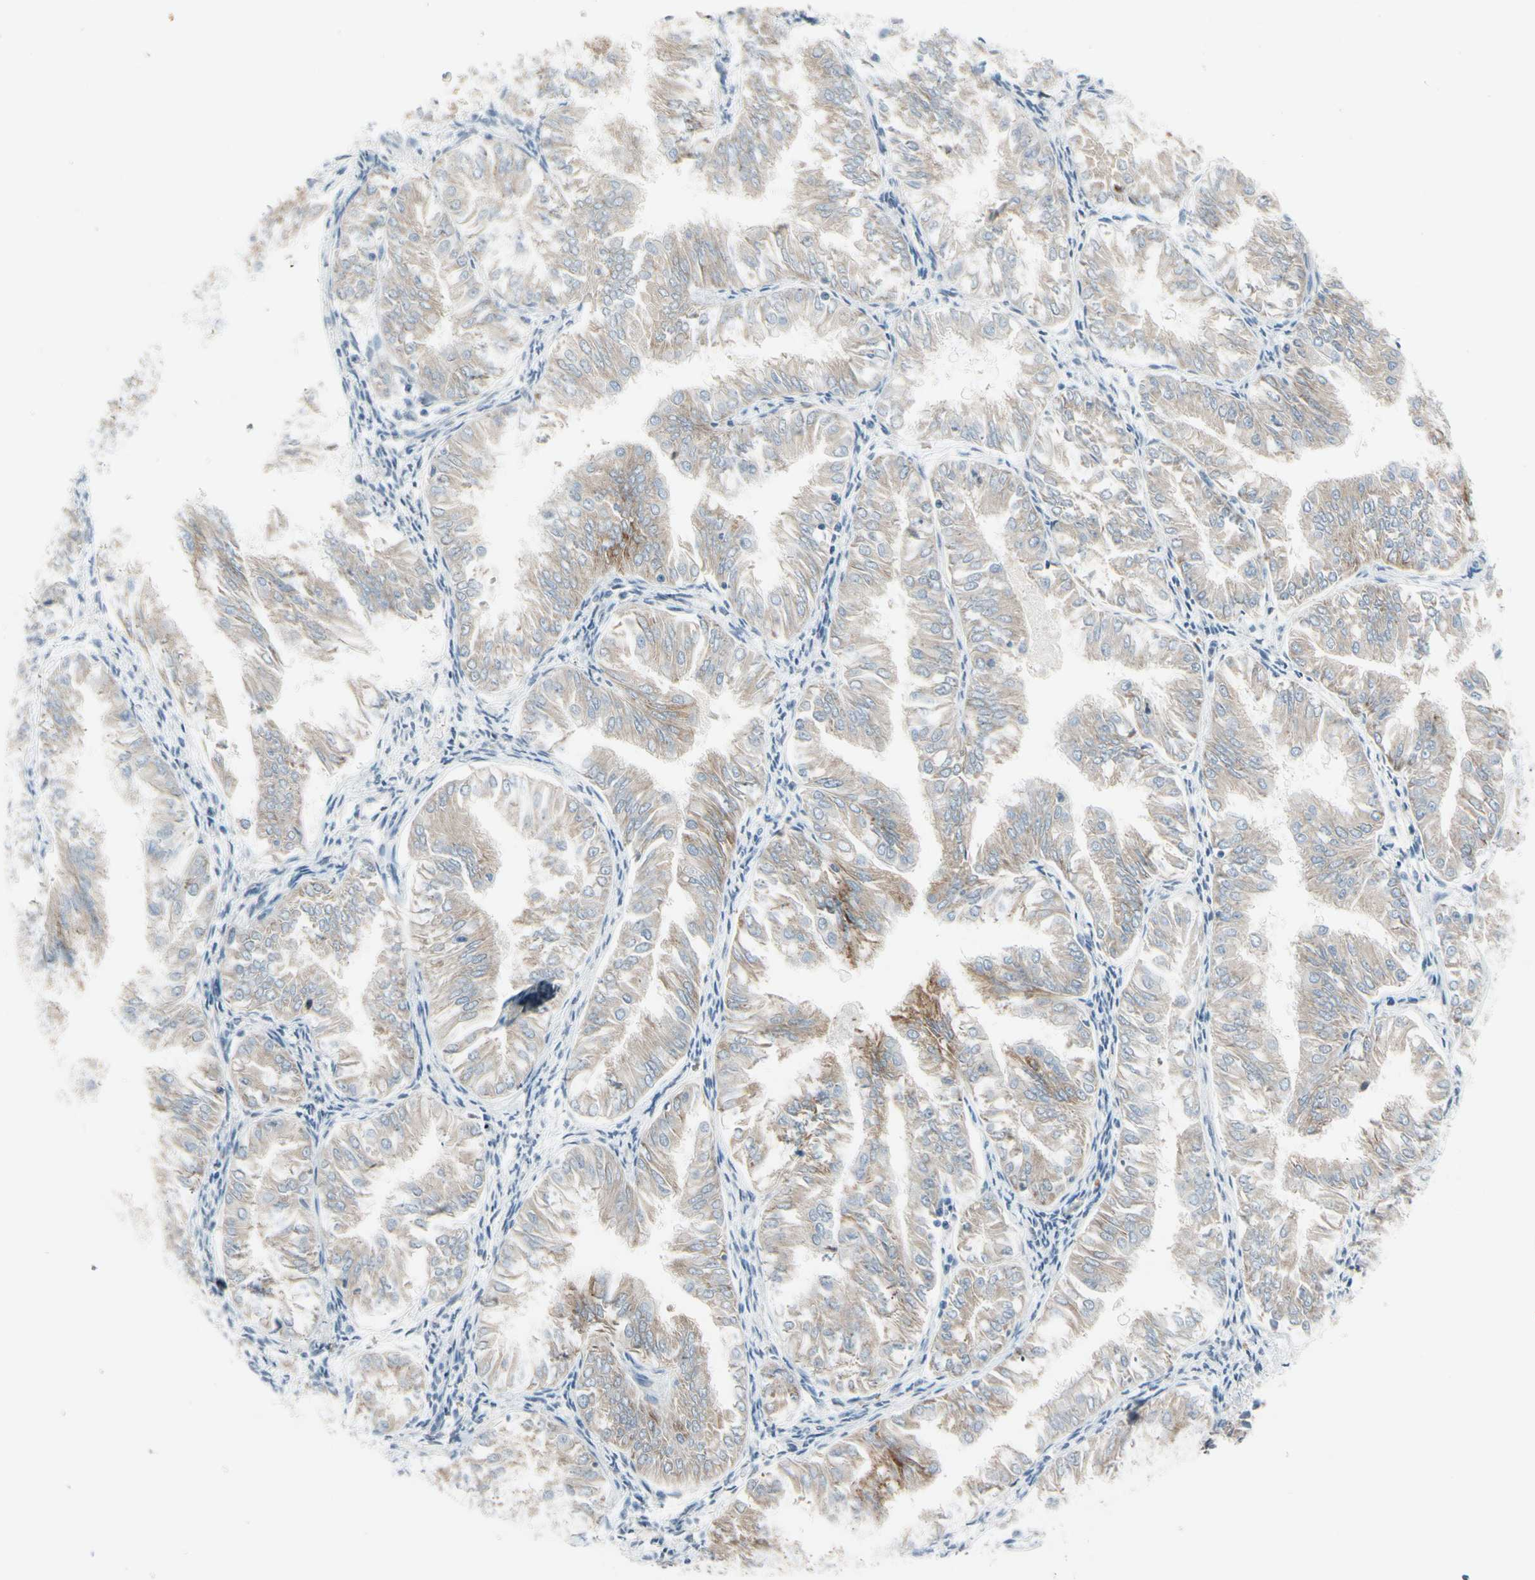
{"staining": {"intensity": "weak", "quantity": ">75%", "location": "cytoplasmic/membranous"}, "tissue": "endometrial cancer", "cell_type": "Tumor cells", "image_type": "cancer", "snomed": [{"axis": "morphology", "description": "Adenocarcinoma, NOS"}, {"axis": "topography", "description": "Endometrium"}], "caption": "Endometrial cancer (adenocarcinoma) tissue displays weak cytoplasmic/membranous positivity in about >75% of tumor cells The protein is stained brown, and the nuclei are stained in blue (DAB IHC with brightfield microscopy, high magnification).", "gene": "PIP5K1B", "patient": {"sex": "female", "age": 53}}